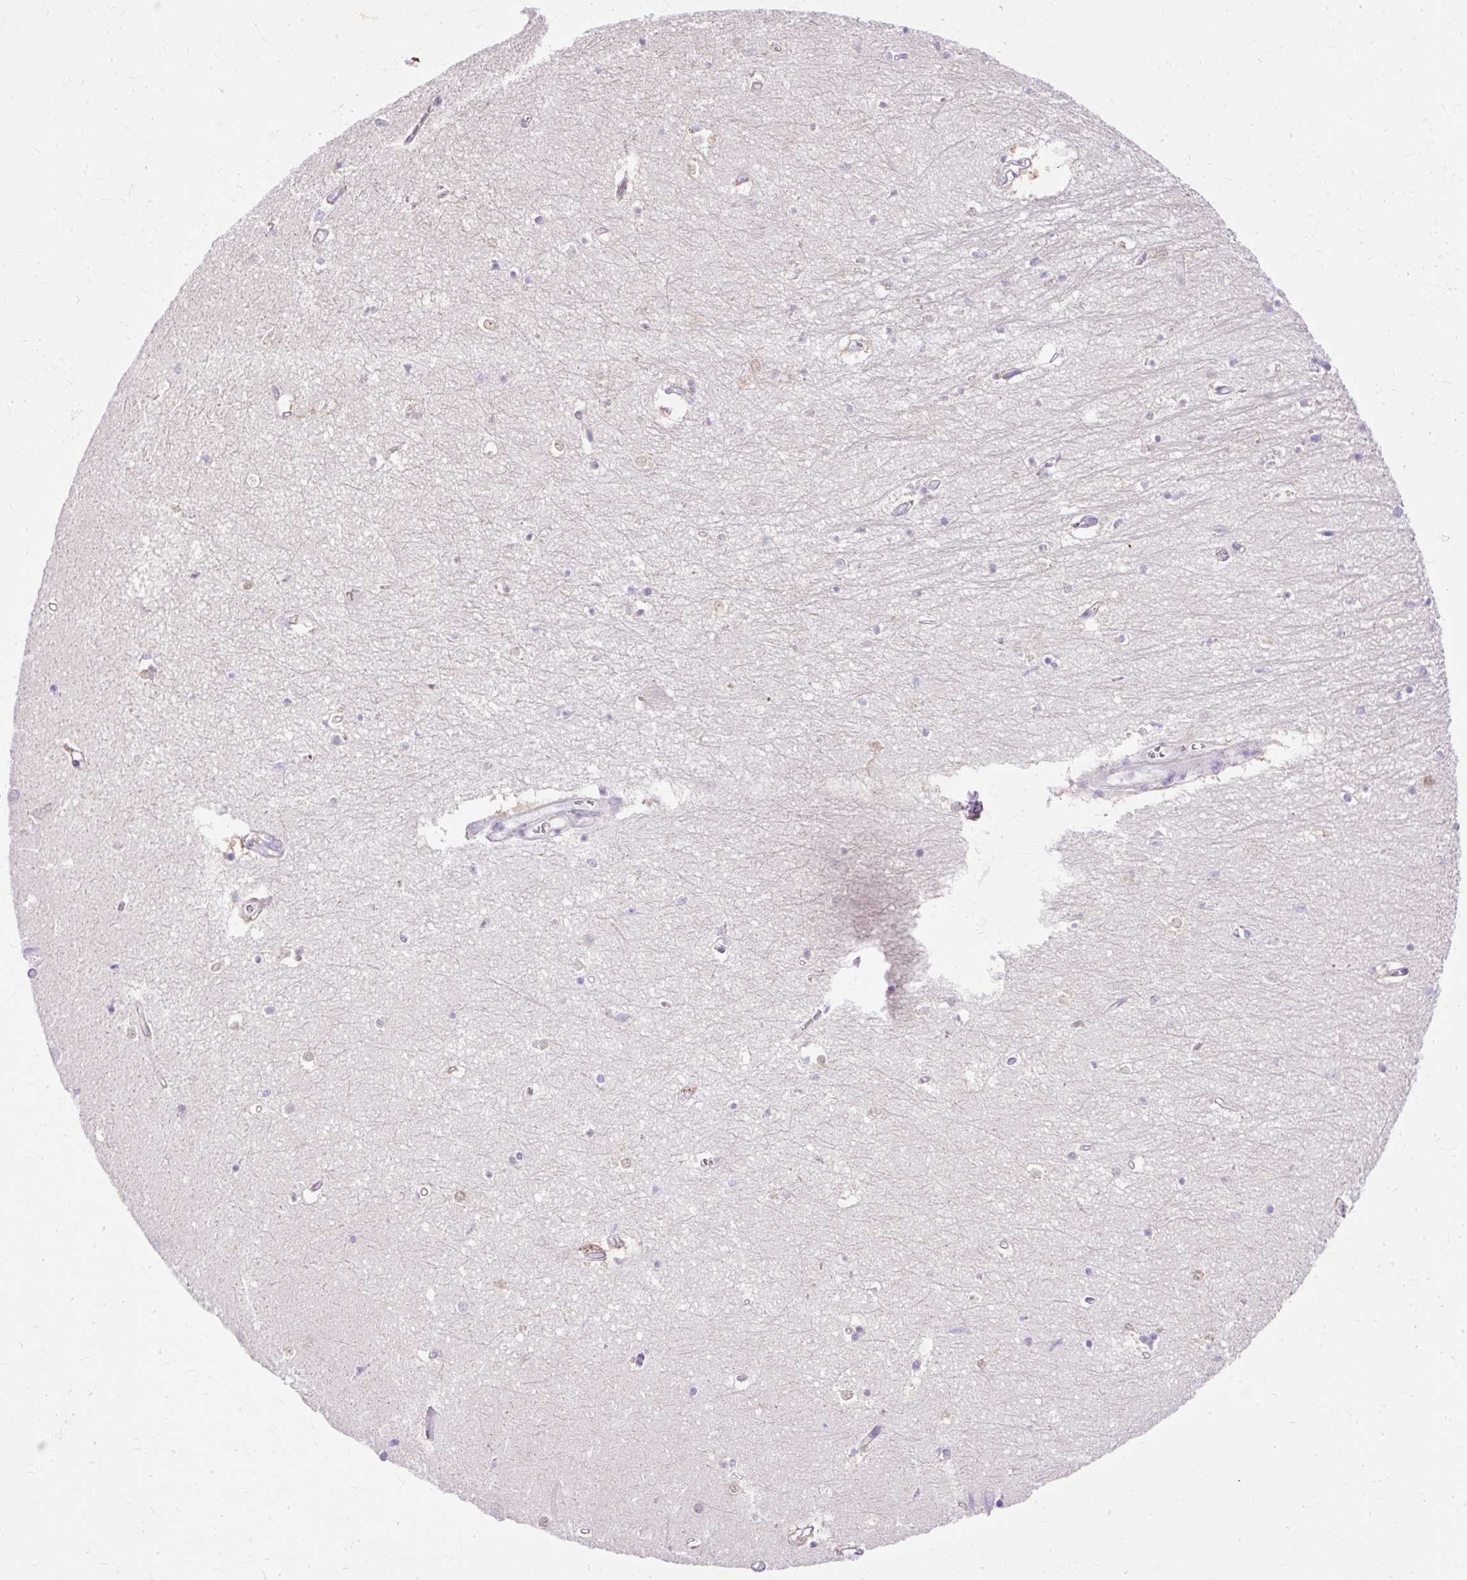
{"staining": {"intensity": "negative", "quantity": "none", "location": "none"}, "tissue": "hippocampus", "cell_type": "Glial cells", "image_type": "normal", "snomed": [{"axis": "morphology", "description": "Normal tissue, NOS"}, {"axis": "topography", "description": "Hippocampus"}], "caption": "Glial cells are negative for protein expression in benign human hippocampus. Nuclei are stained in blue.", "gene": "MYO6", "patient": {"sex": "female", "age": 64}}